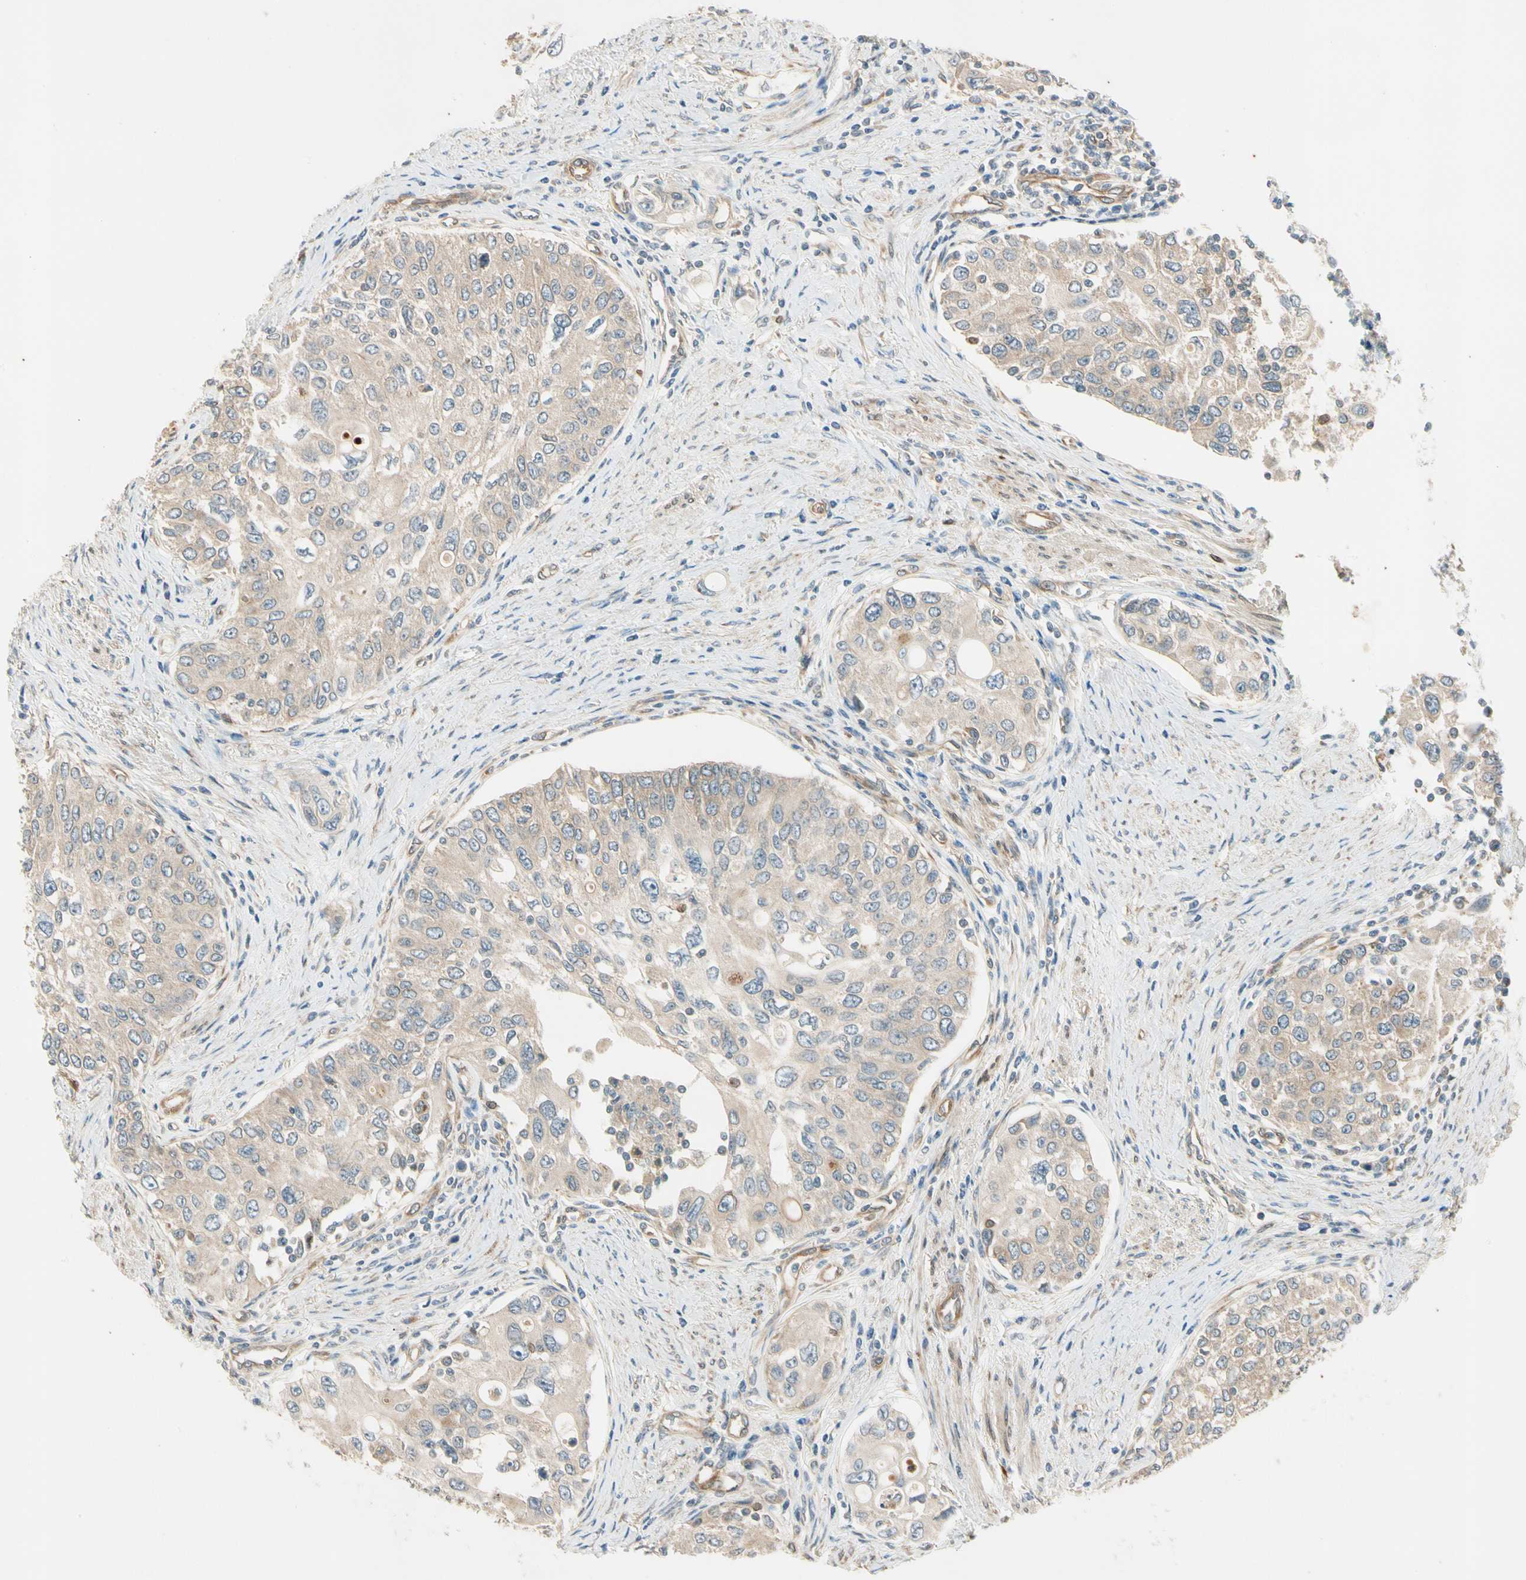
{"staining": {"intensity": "weak", "quantity": ">75%", "location": "cytoplasmic/membranous"}, "tissue": "urothelial cancer", "cell_type": "Tumor cells", "image_type": "cancer", "snomed": [{"axis": "morphology", "description": "Urothelial carcinoma, High grade"}, {"axis": "topography", "description": "Urinary bladder"}], "caption": "Immunohistochemical staining of human high-grade urothelial carcinoma shows weak cytoplasmic/membranous protein staining in approximately >75% of tumor cells. (Brightfield microscopy of DAB IHC at high magnification).", "gene": "ROCK2", "patient": {"sex": "female", "age": 56}}